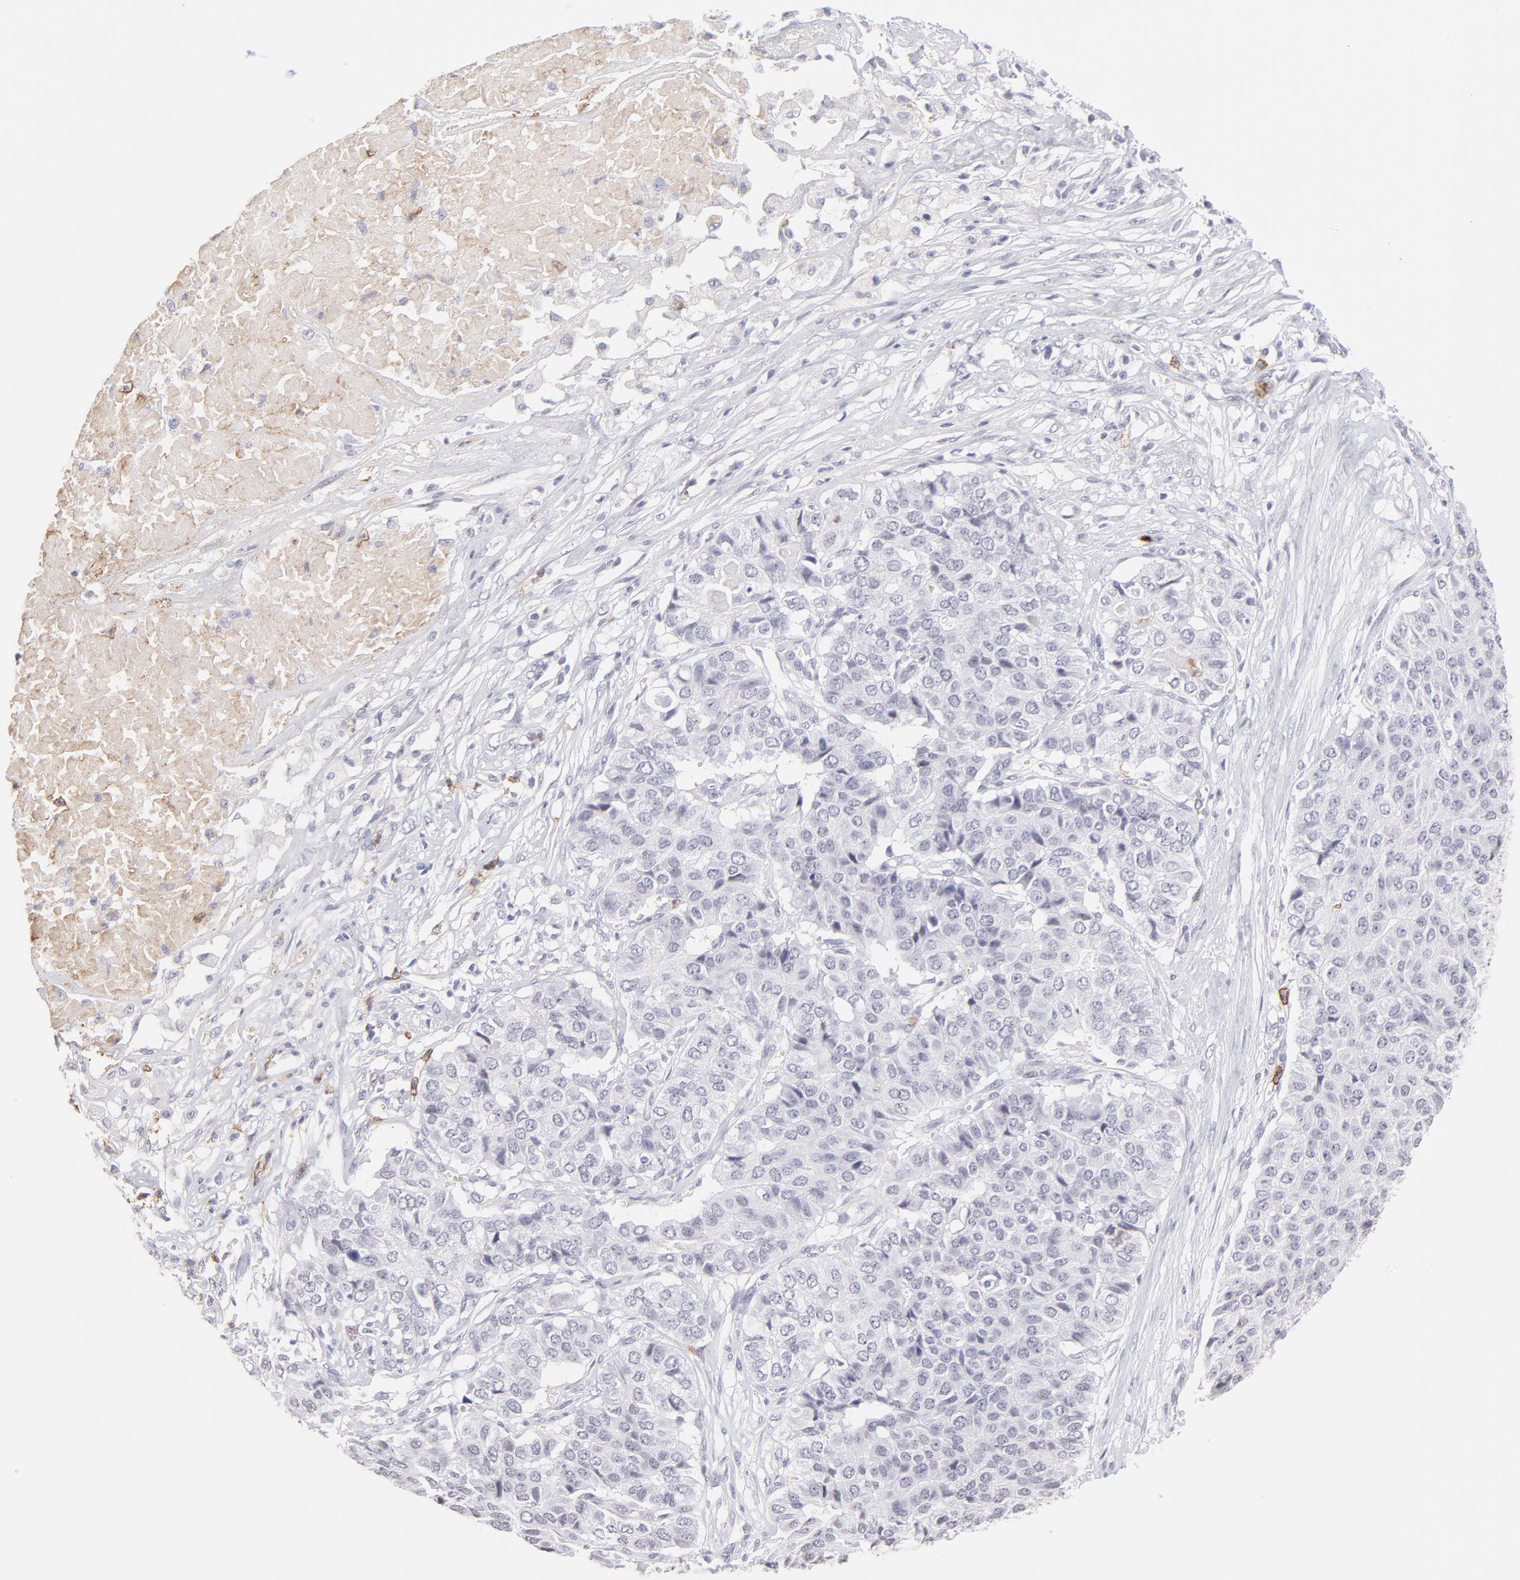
{"staining": {"intensity": "negative", "quantity": "none", "location": "none"}, "tissue": "pancreatic cancer", "cell_type": "Tumor cells", "image_type": "cancer", "snomed": [{"axis": "morphology", "description": "Adenocarcinoma, NOS"}, {"axis": "topography", "description": "Pancreas"}], "caption": "The micrograph demonstrates no significant staining in tumor cells of pancreatic cancer (adenocarcinoma). Nuclei are stained in blue.", "gene": "LTB4R", "patient": {"sex": "male", "age": 50}}